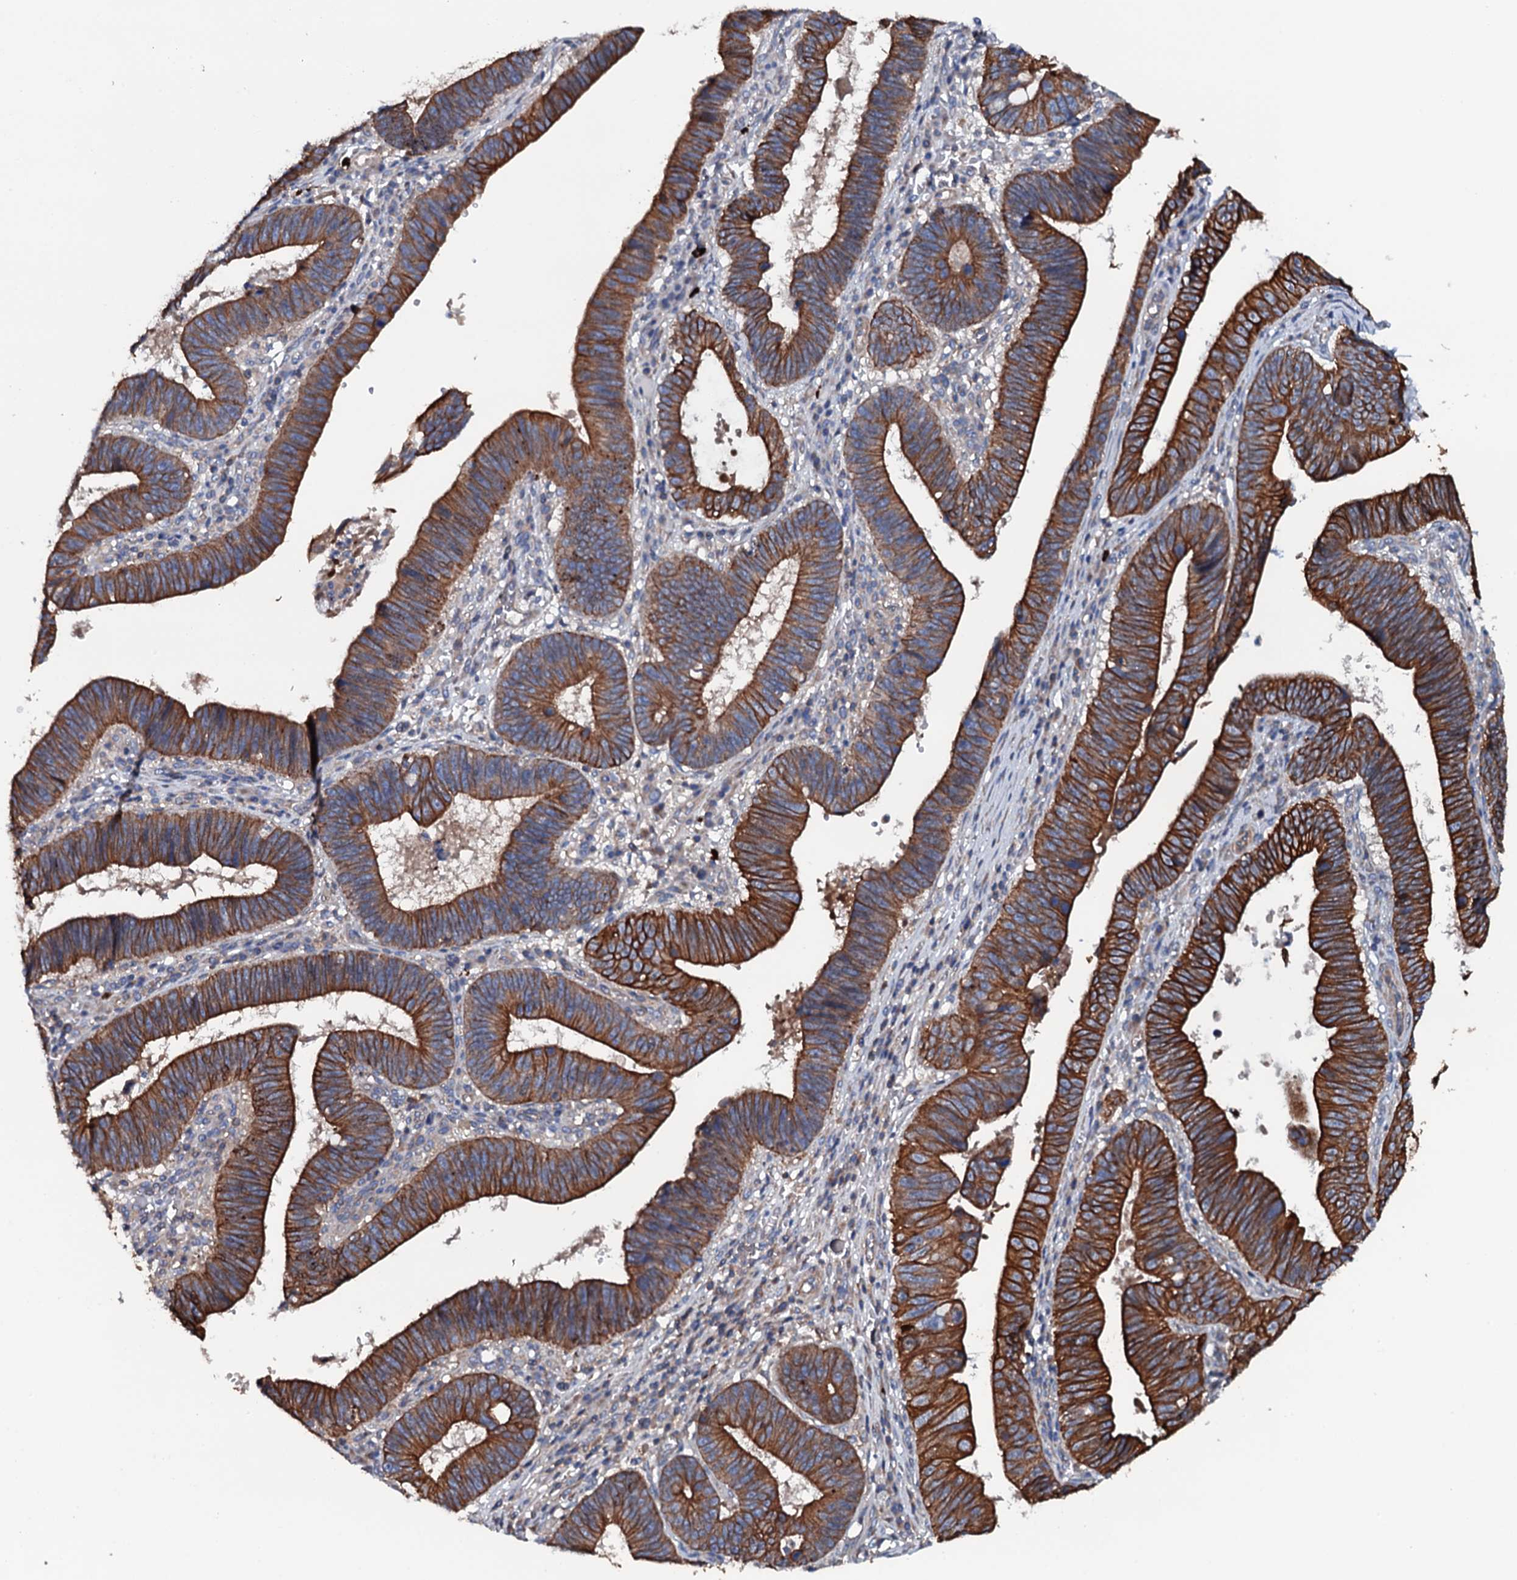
{"staining": {"intensity": "strong", "quantity": ">75%", "location": "cytoplasmic/membranous"}, "tissue": "stomach cancer", "cell_type": "Tumor cells", "image_type": "cancer", "snomed": [{"axis": "morphology", "description": "Adenocarcinoma, NOS"}, {"axis": "topography", "description": "Stomach"}], "caption": "Protein expression by immunohistochemistry (IHC) reveals strong cytoplasmic/membranous expression in about >75% of tumor cells in stomach cancer (adenocarcinoma). (Stains: DAB (3,3'-diaminobenzidine) in brown, nuclei in blue, Microscopy: brightfield microscopy at high magnification).", "gene": "NEK1", "patient": {"sex": "male", "age": 59}}